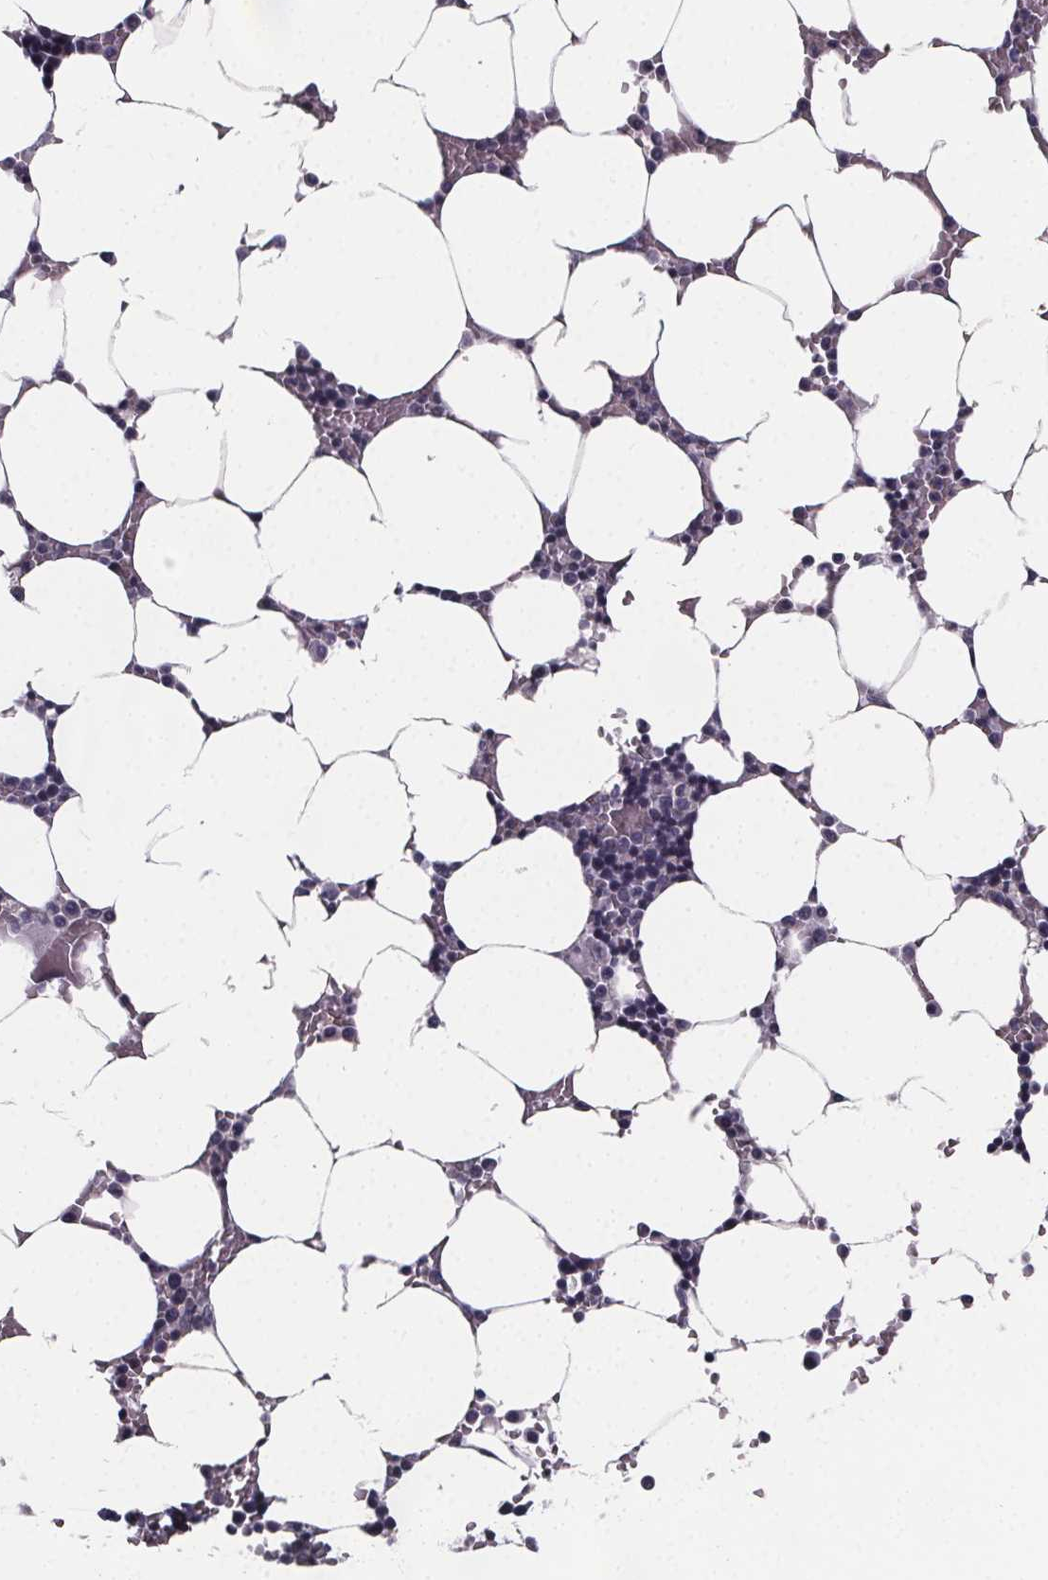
{"staining": {"intensity": "negative", "quantity": "none", "location": "none"}, "tissue": "bone marrow", "cell_type": "Hematopoietic cells", "image_type": "normal", "snomed": [{"axis": "morphology", "description": "Normal tissue, NOS"}, {"axis": "topography", "description": "Bone marrow"}], "caption": "Protein analysis of unremarkable bone marrow shows no significant positivity in hematopoietic cells. (Brightfield microscopy of DAB (3,3'-diaminobenzidine) immunohistochemistry (IHC) at high magnification).", "gene": "PAH", "patient": {"sex": "female", "age": 52}}